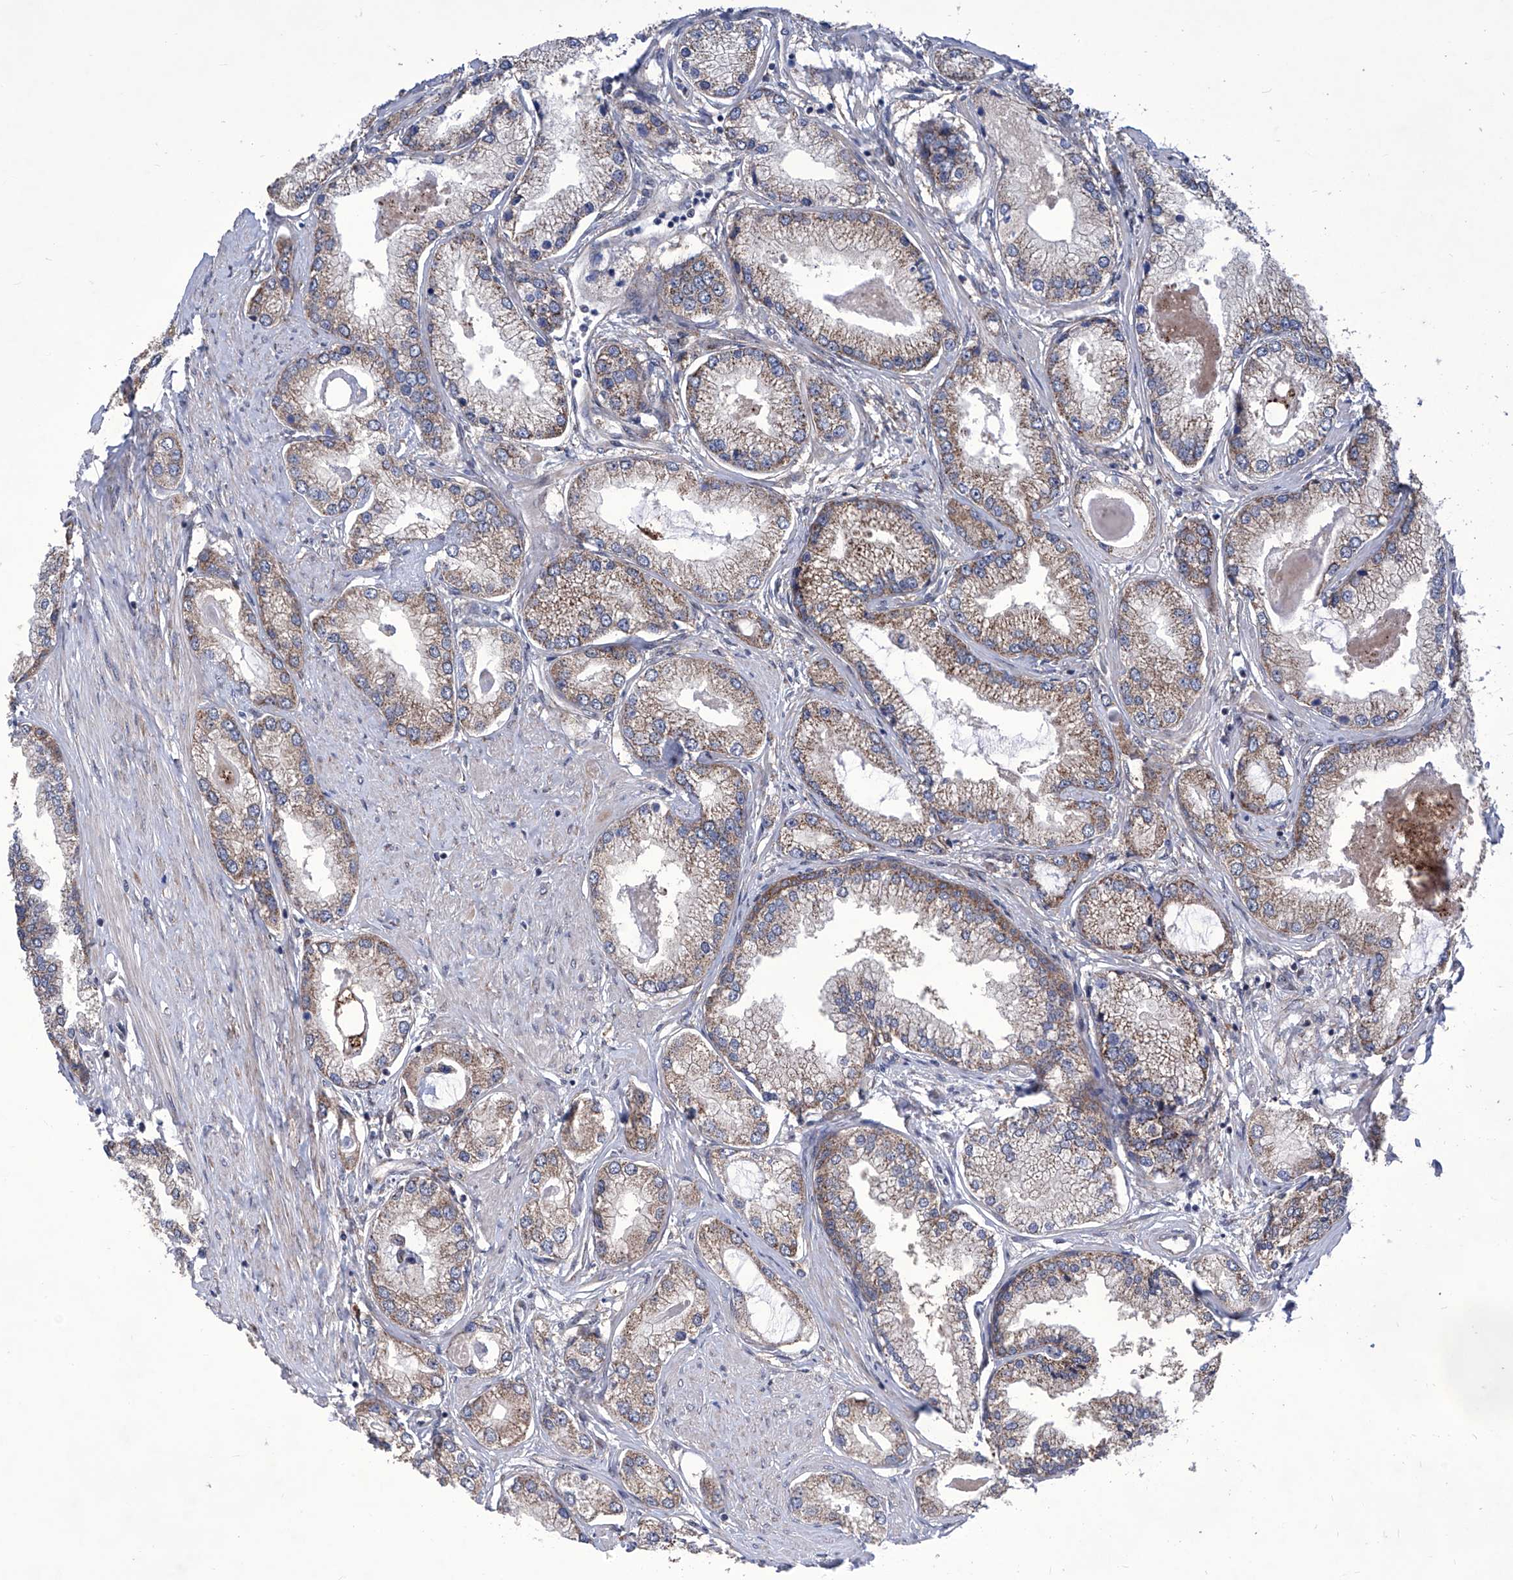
{"staining": {"intensity": "weak", "quantity": ">75%", "location": "cytoplasmic/membranous"}, "tissue": "prostate cancer", "cell_type": "Tumor cells", "image_type": "cancer", "snomed": [{"axis": "morphology", "description": "Adenocarcinoma, Low grade"}, {"axis": "topography", "description": "Prostate"}], "caption": "An image showing weak cytoplasmic/membranous positivity in approximately >75% of tumor cells in prostate low-grade adenocarcinoma, as visualized by brown immunohistochemical staining.", "gene": "KTI12", "patient": {"sex": "male", "age": 62}}